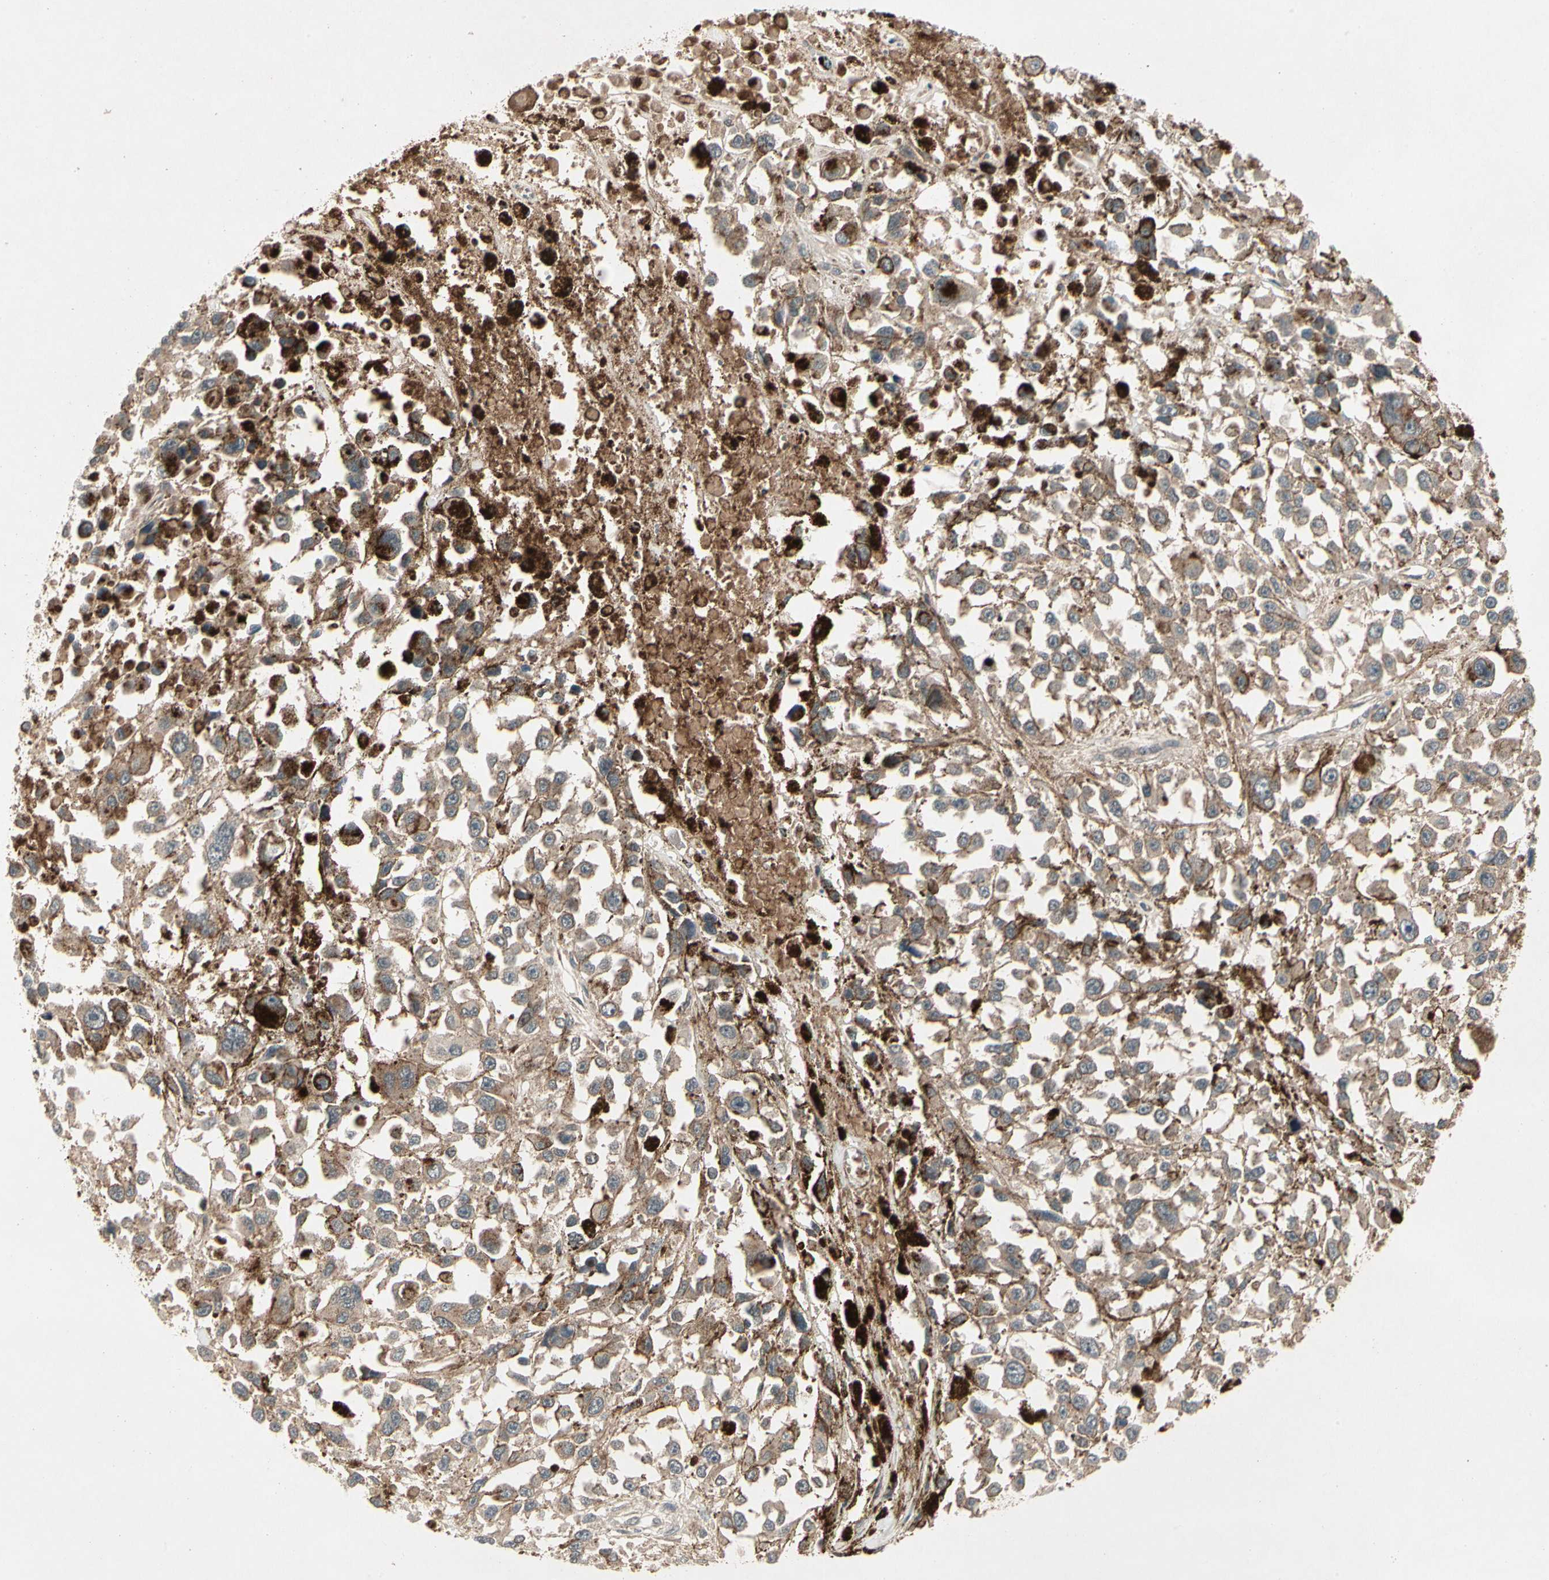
{"staining": {"intensity": "negative", "quantity": "none", "location": "none"}, "tissue": "melanoma", "cell_type": "Tumor cells", "image_type": "cancer", "snomed": [{"axis": "morphology", "description": "Malignant melanoma, Metastatic site"}, {"axis": "topography", "description": "Lymph node"}], "caption": "Tumor cells are negative for protein expression in human malignant melanoma (metastatic site).", "gene": "FLOT1", "patient": {"sex": "male", "age": 59}}